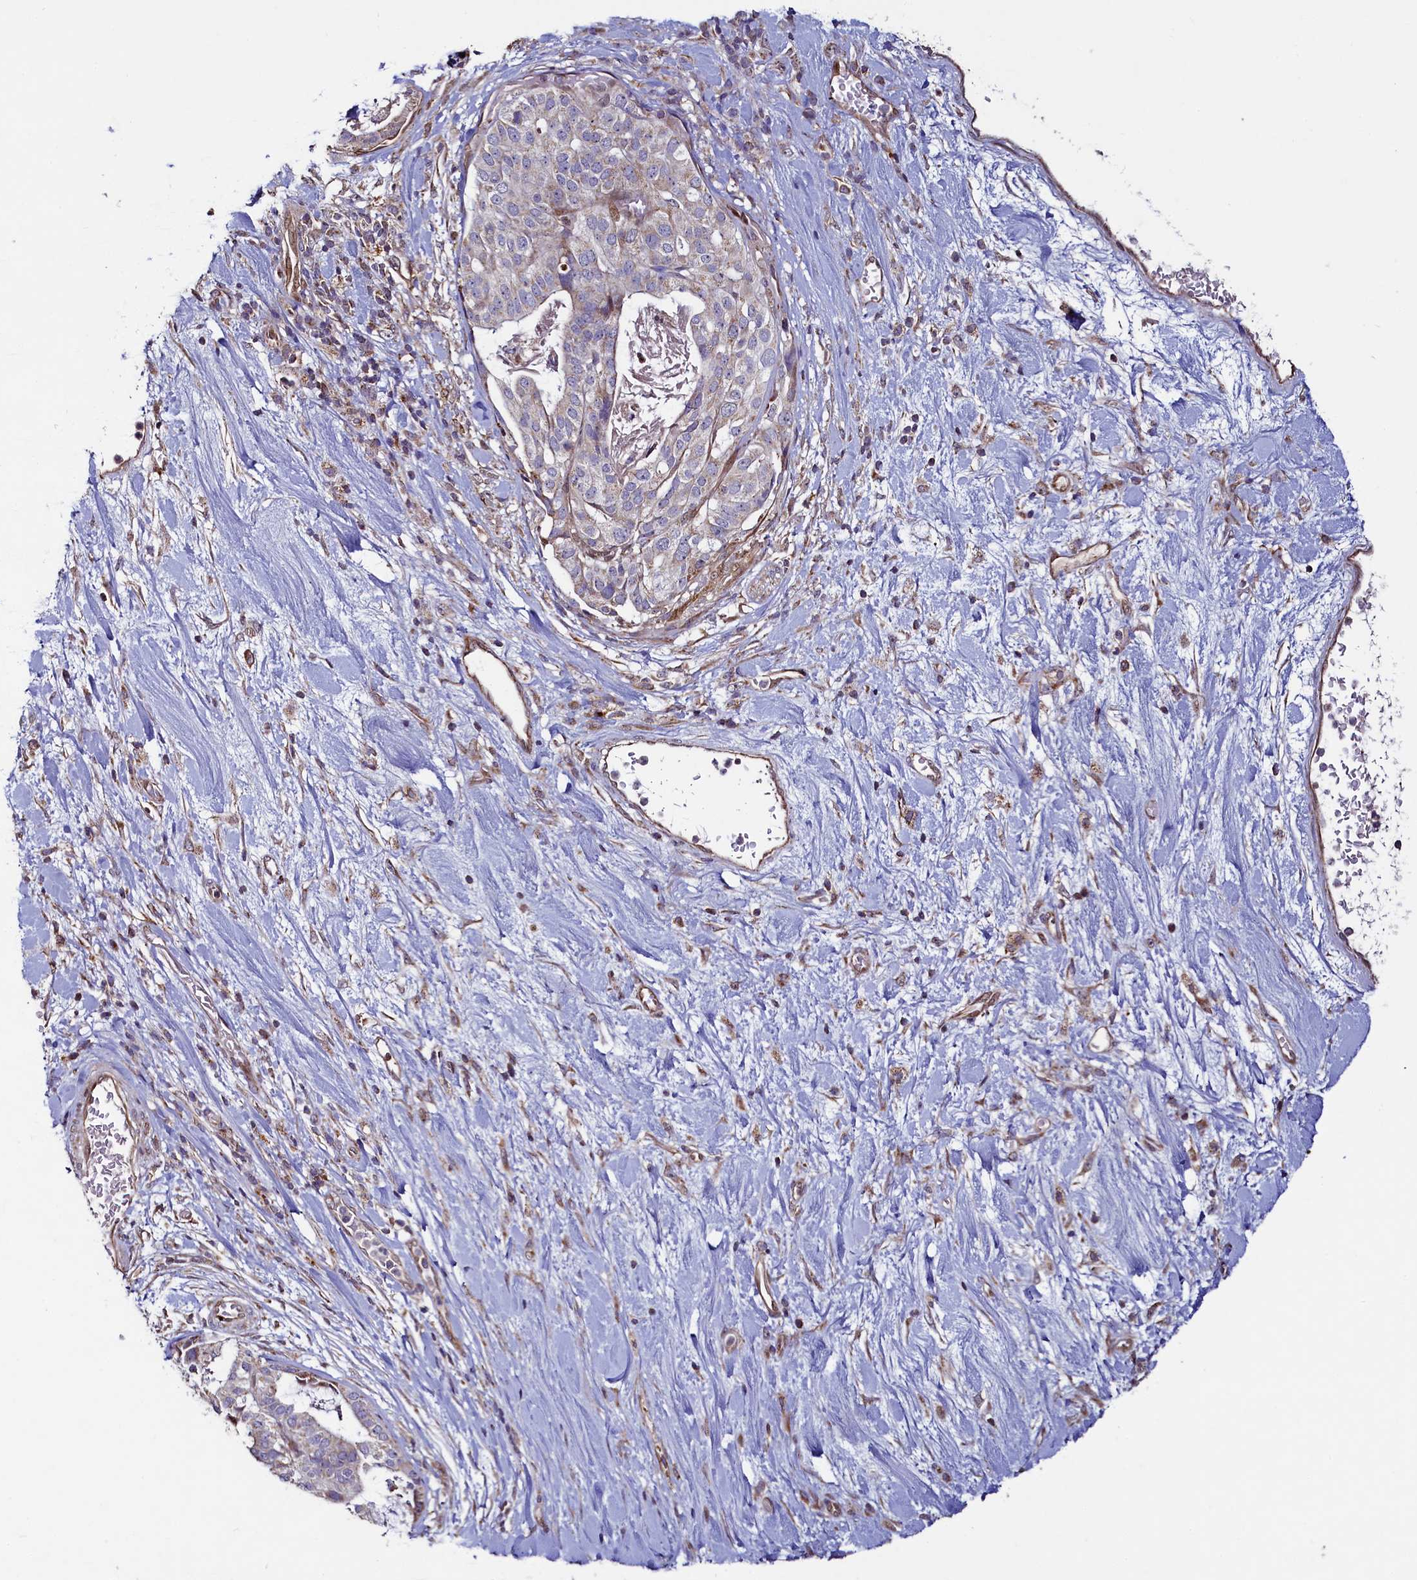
{"staining": {"intensity": "negative", "quantity": "none", "location": "none"}, "tissue": "stomach cancer", "cell_type": "Tumor cells", "image_type": "cancer", "snomed": [{"axis": "morphology", "description": "Adenocarcinoma, NOS"}, {"axis": "topography", "description": "Stomach"}], "caption": "Tumor cells are negative for protein expression in human adenocarcinoma (stomach).", "gene": "ZNF577", "patient": {"sex": "male", "age": 48}}